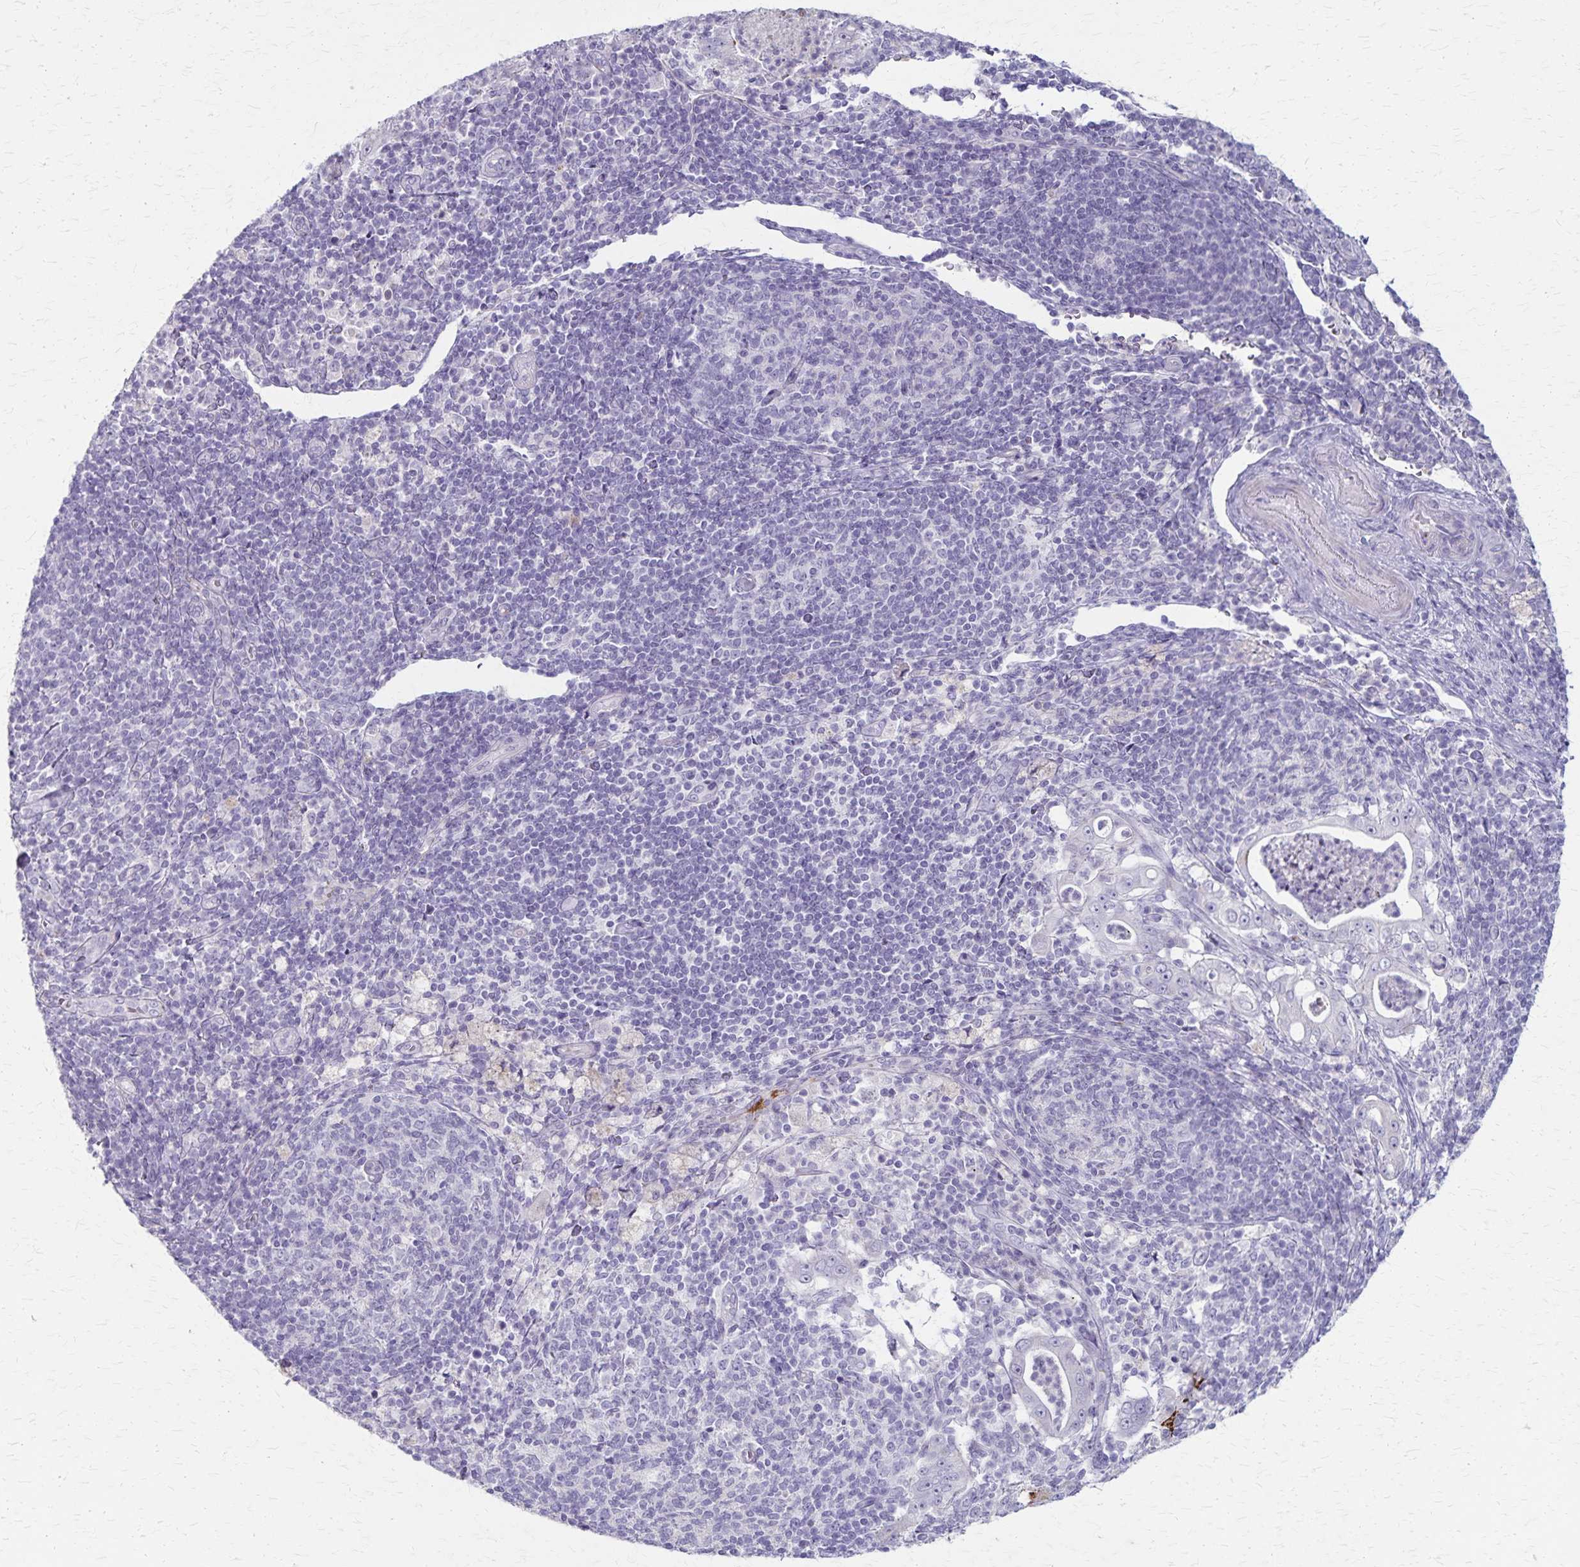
{"staining": {"intensity": "negative", "quantity": "none", "location": "none"}, "tissue": "pancreatic cancer", "cell_type": "Tumor cells", "image_type": "cancer", "snomed": [{"axis": "morphology", "description": "Adenocarcinoma, NOS"}, {"axis": "topography", "description": "Pancreas"}], "caption": "This image is of adenocarcinoma (pancreatic) stained with IHC to label a protein in brown with the nuclei are counter-stained blue. There is no staining in tumor cells. (Stains: DAB (3,3'-diaminobenzidine) immunohistochemistry with hematoxylin counter stain, Microscopy: brightfield microscopy at high magnification).", "gene": "RASL10B", "patient": {"sex": "male", "age": 71}}